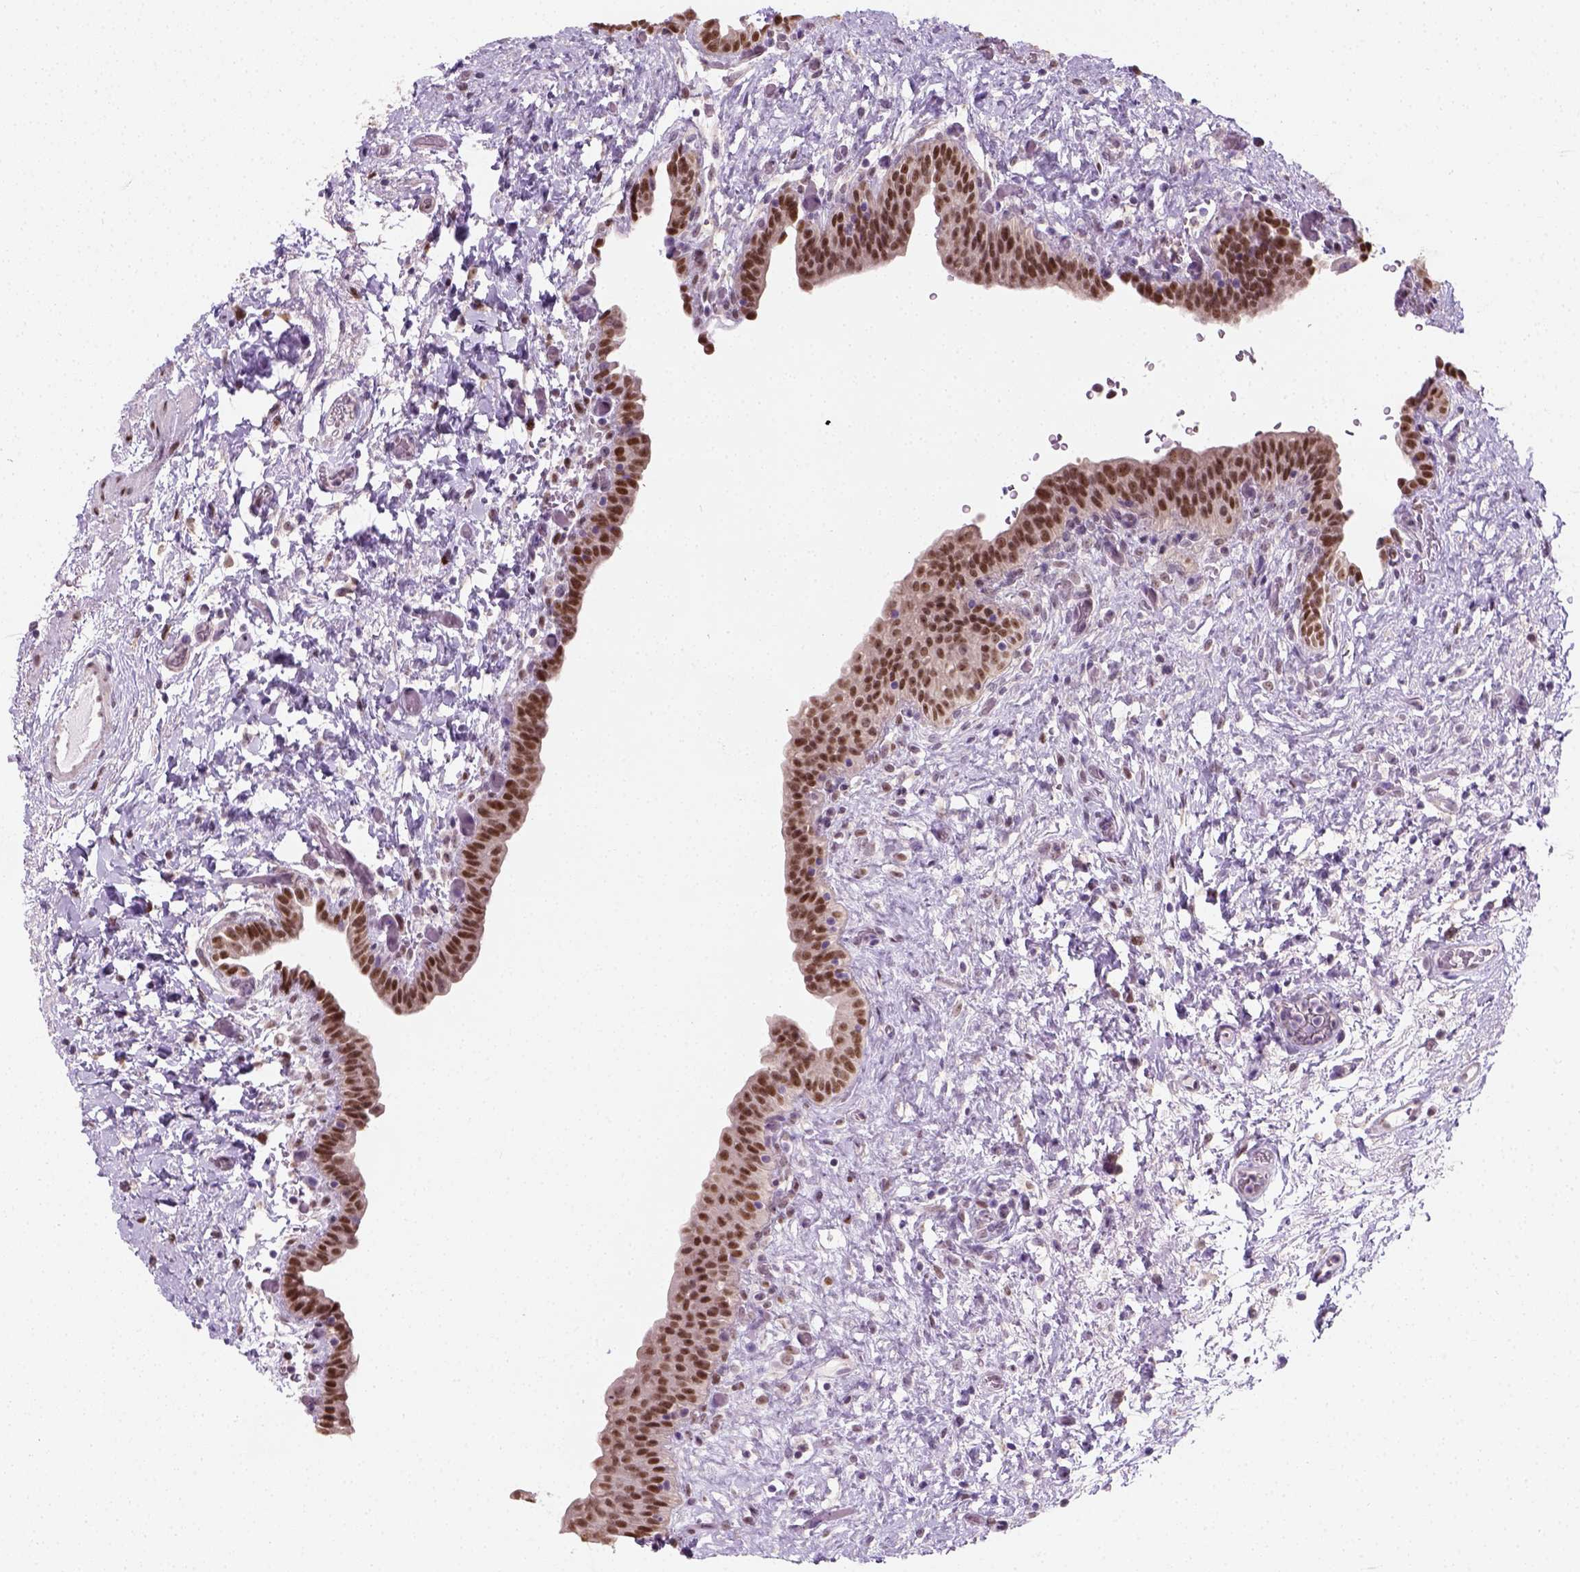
{"staining": {"intensity": "moderate", "quantity": ">75%", "location": "nuclear"}, "tissue": "urinary bladder", "cell_type": "Urothelial cells", "image_type": "normal", "snomed": [{"axis": "morphology", "description": "Normal tissue, NOS"}, {"axis": "topography", "description": "Urinary bladder"}], "caption": "Protein analysis of normal urinary bladder demonstrates moderate nuclear positivity in about >75% of urothelial cells. (DAB IHC with brightfield microscopy, high magnification).", "gene": "C1orf112", "patient": {"sex": "male", "age": 69}}